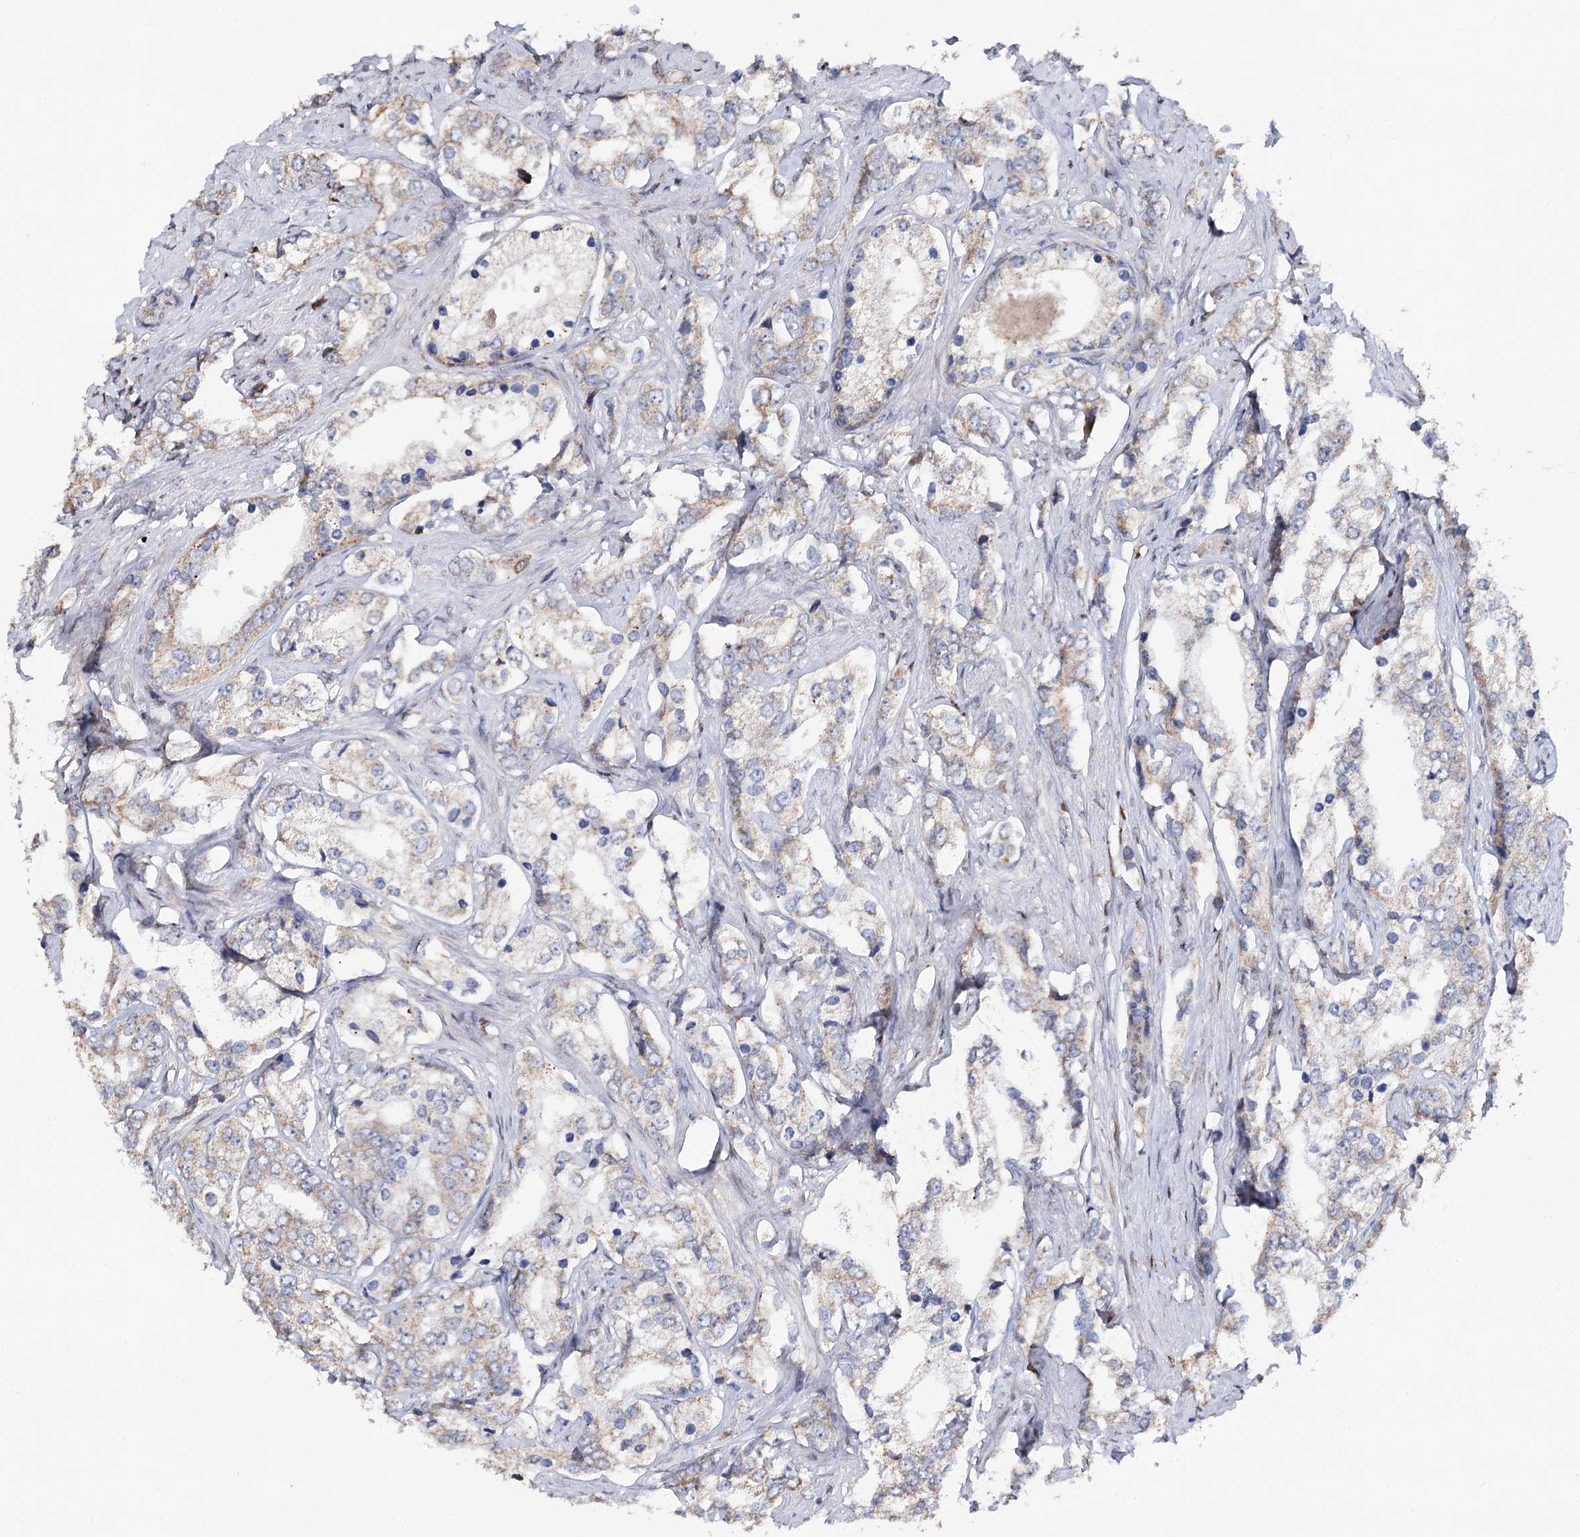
{"staining": {"intensity": "weak", "quantity": "25%-75%", "location": "cytoplasmic/membranous"}, "tissue": "prostate cancer", "cell_type": "Tumor cells", "image_type": "cancer", "snomed": [{"axis": "morphology", "description": "Adenocarcinoma, High grade"}, {"axis": "topography", "description": "Prostate"}], "caption": "Immunohistochemistry (DAB (3,3'-diaminobenzidine)) staining of human prostate adenocarcinoma (high-grade) reveals weak cytoplasmic/membranous protein positivity in about 25%-75% of tumor cells.", "gene": "CFAP46", "patient": {"sex": "male", "age": 66}}